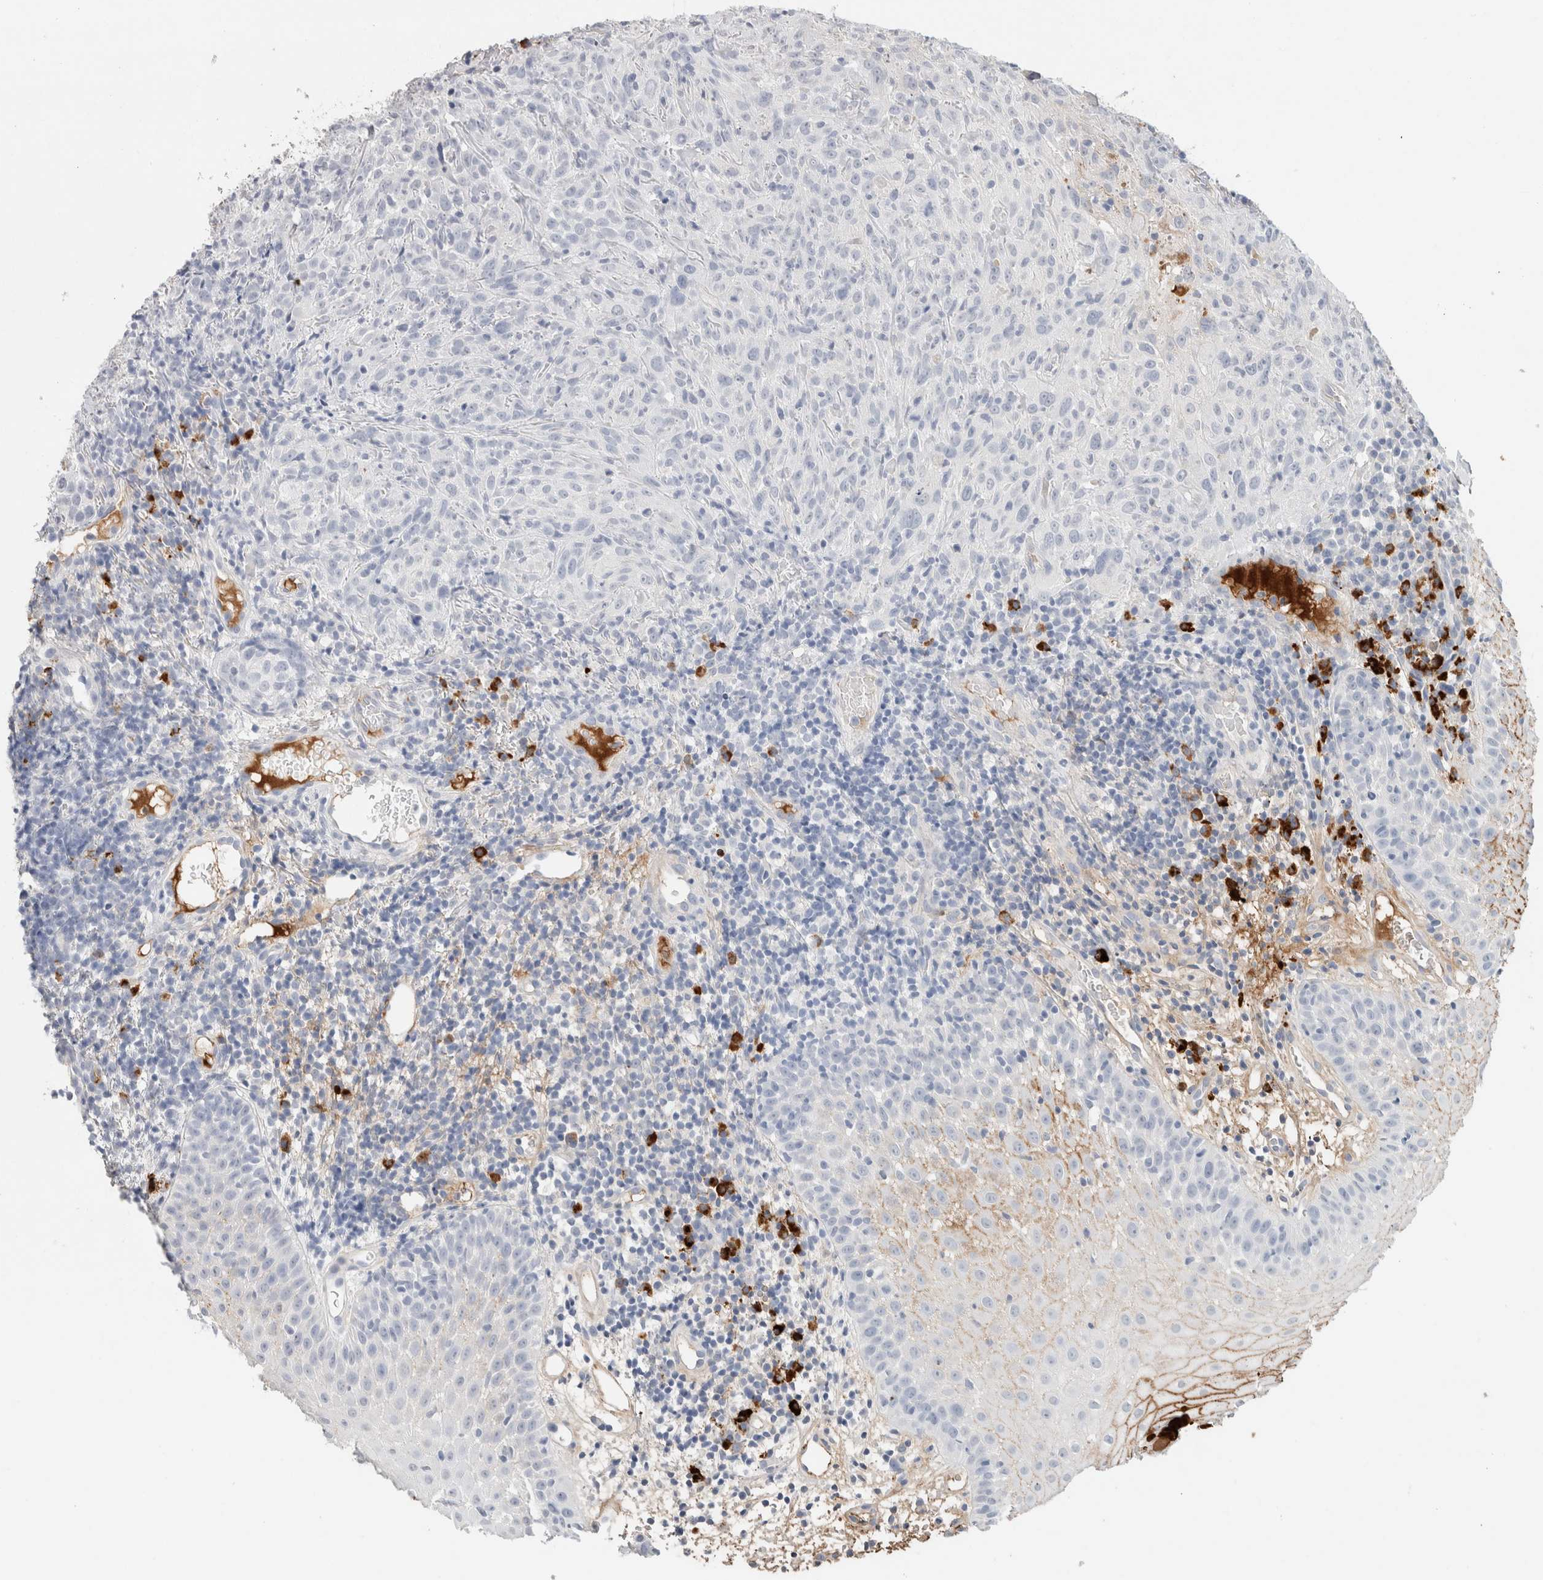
{"staining": {"intensity": "moderate", "quantity": "<25%", "location": "cytoplasmic/membranous"}, "tissue": "oral mucosa", "cell_type": "Squamous epithelial cells", "image_type": "normal", "snomed": [{"axis": "morphology", "description": "Normal tissue, NOS"}, {"axis": "topography", "description": "Oral tissue"}], "caption": "Immunohistochemical staining of unremarkable human oral mucosa shows moderate cytoplasmic/membranous protein expression in approximately <25% of squamous epithelial cells.", "gene": "IL6", "patient": {"sex": "male", "age": 60}}